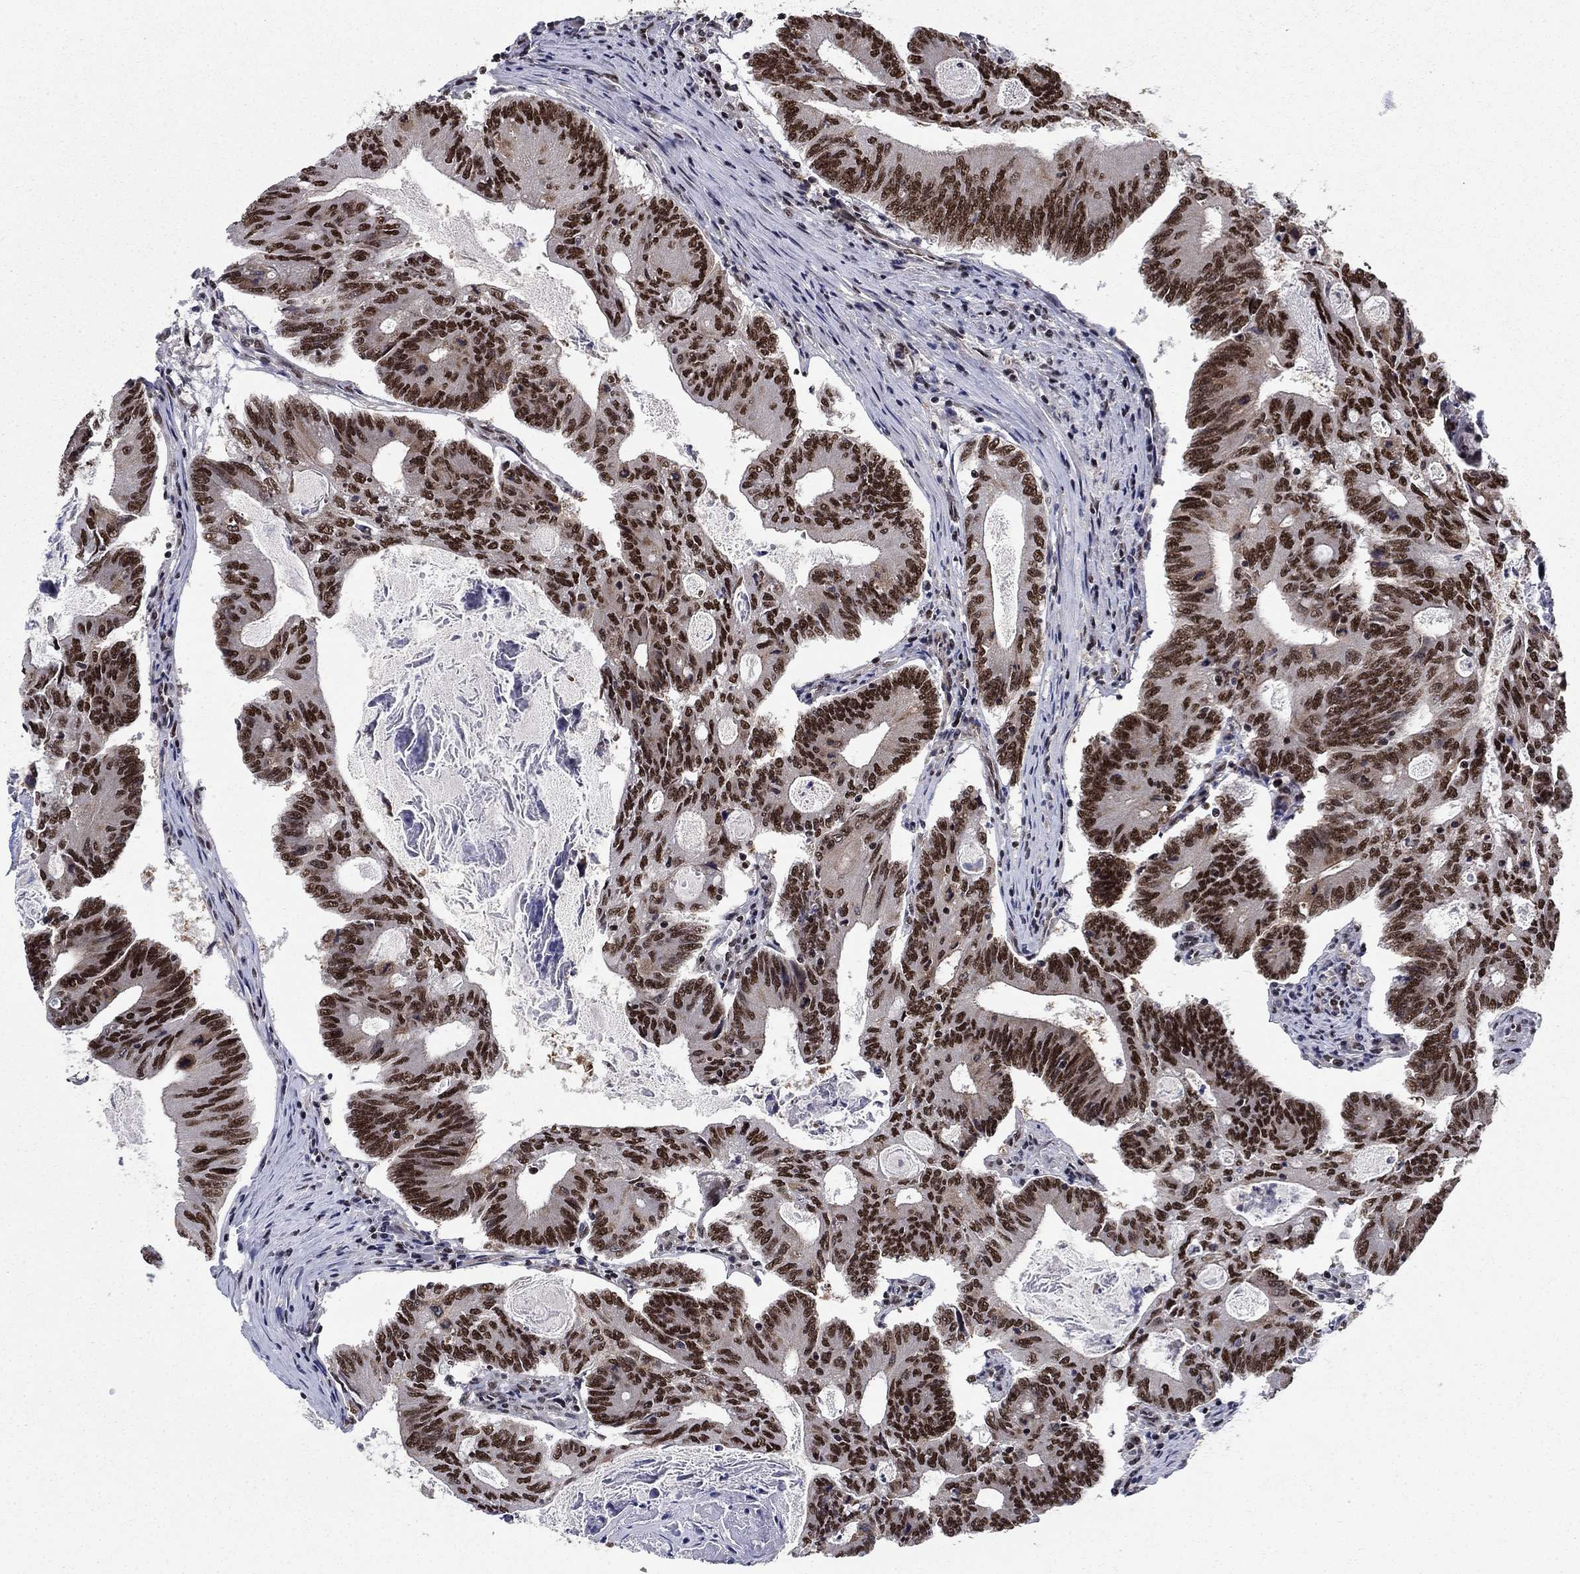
{"staining": {"intensity": "strong", "quantity": ">75%", "location": "nuclear"}, "tissue": "colorectal cancer", "cell_type": "Tumor cells", "image_type": "cancer", "snomed": [{"axis": "morphology", "description": "Adenocarcinoma, NOS"}, {"axis": "topography", "description": "Colon"}], "caption": "This is a micrograph of immunohistochemistry staining of colorectal cancer (adenocarcinoma), which shows strong staining in the nuclear of tumor cells.", "gene": "RPRD1B", "patient": {"sex": "female", "age": 70}}